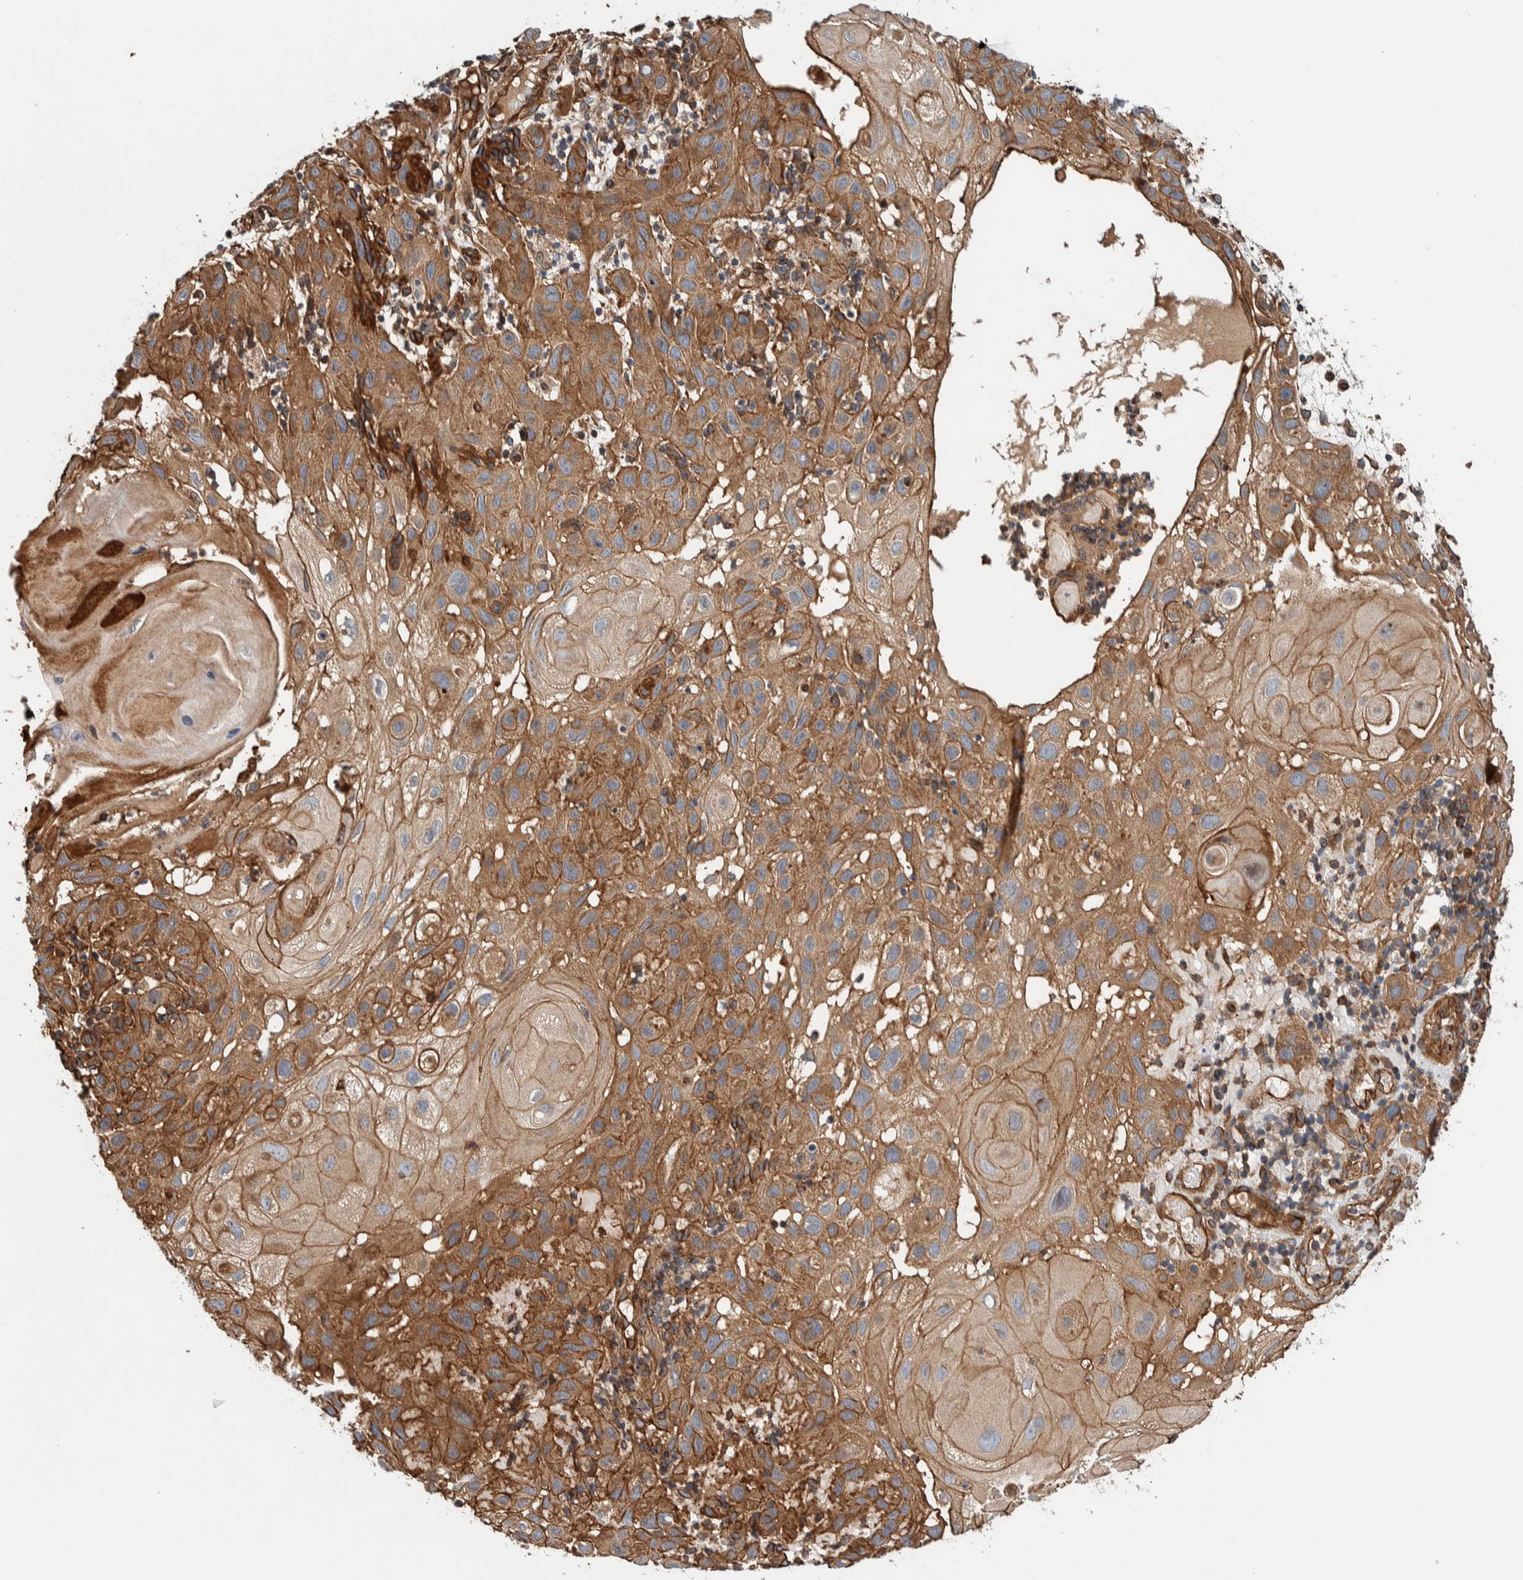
{"staining": {"intensity": "moderate", "quantity": ">75%", "location": "cytoplasmic/membranous"}, "tissue": "skin cancer", "cell_type": "Tumor cells", "image_type": "cancer", "snomed": [{"axis": "morphology", "description": "Squamous cell carcinoma, NOS"}, {"axis": "topography", "description": "Skin"}], "caption": "Human skin cancer (squamous cell carcinoma) stained with a brown dye shows moderate cytoplasmic/membranous positive staining in approximately >75% of tumor cells.", "gene": "PKD1L1", "patient": {"sex": "female", "age": 96}}